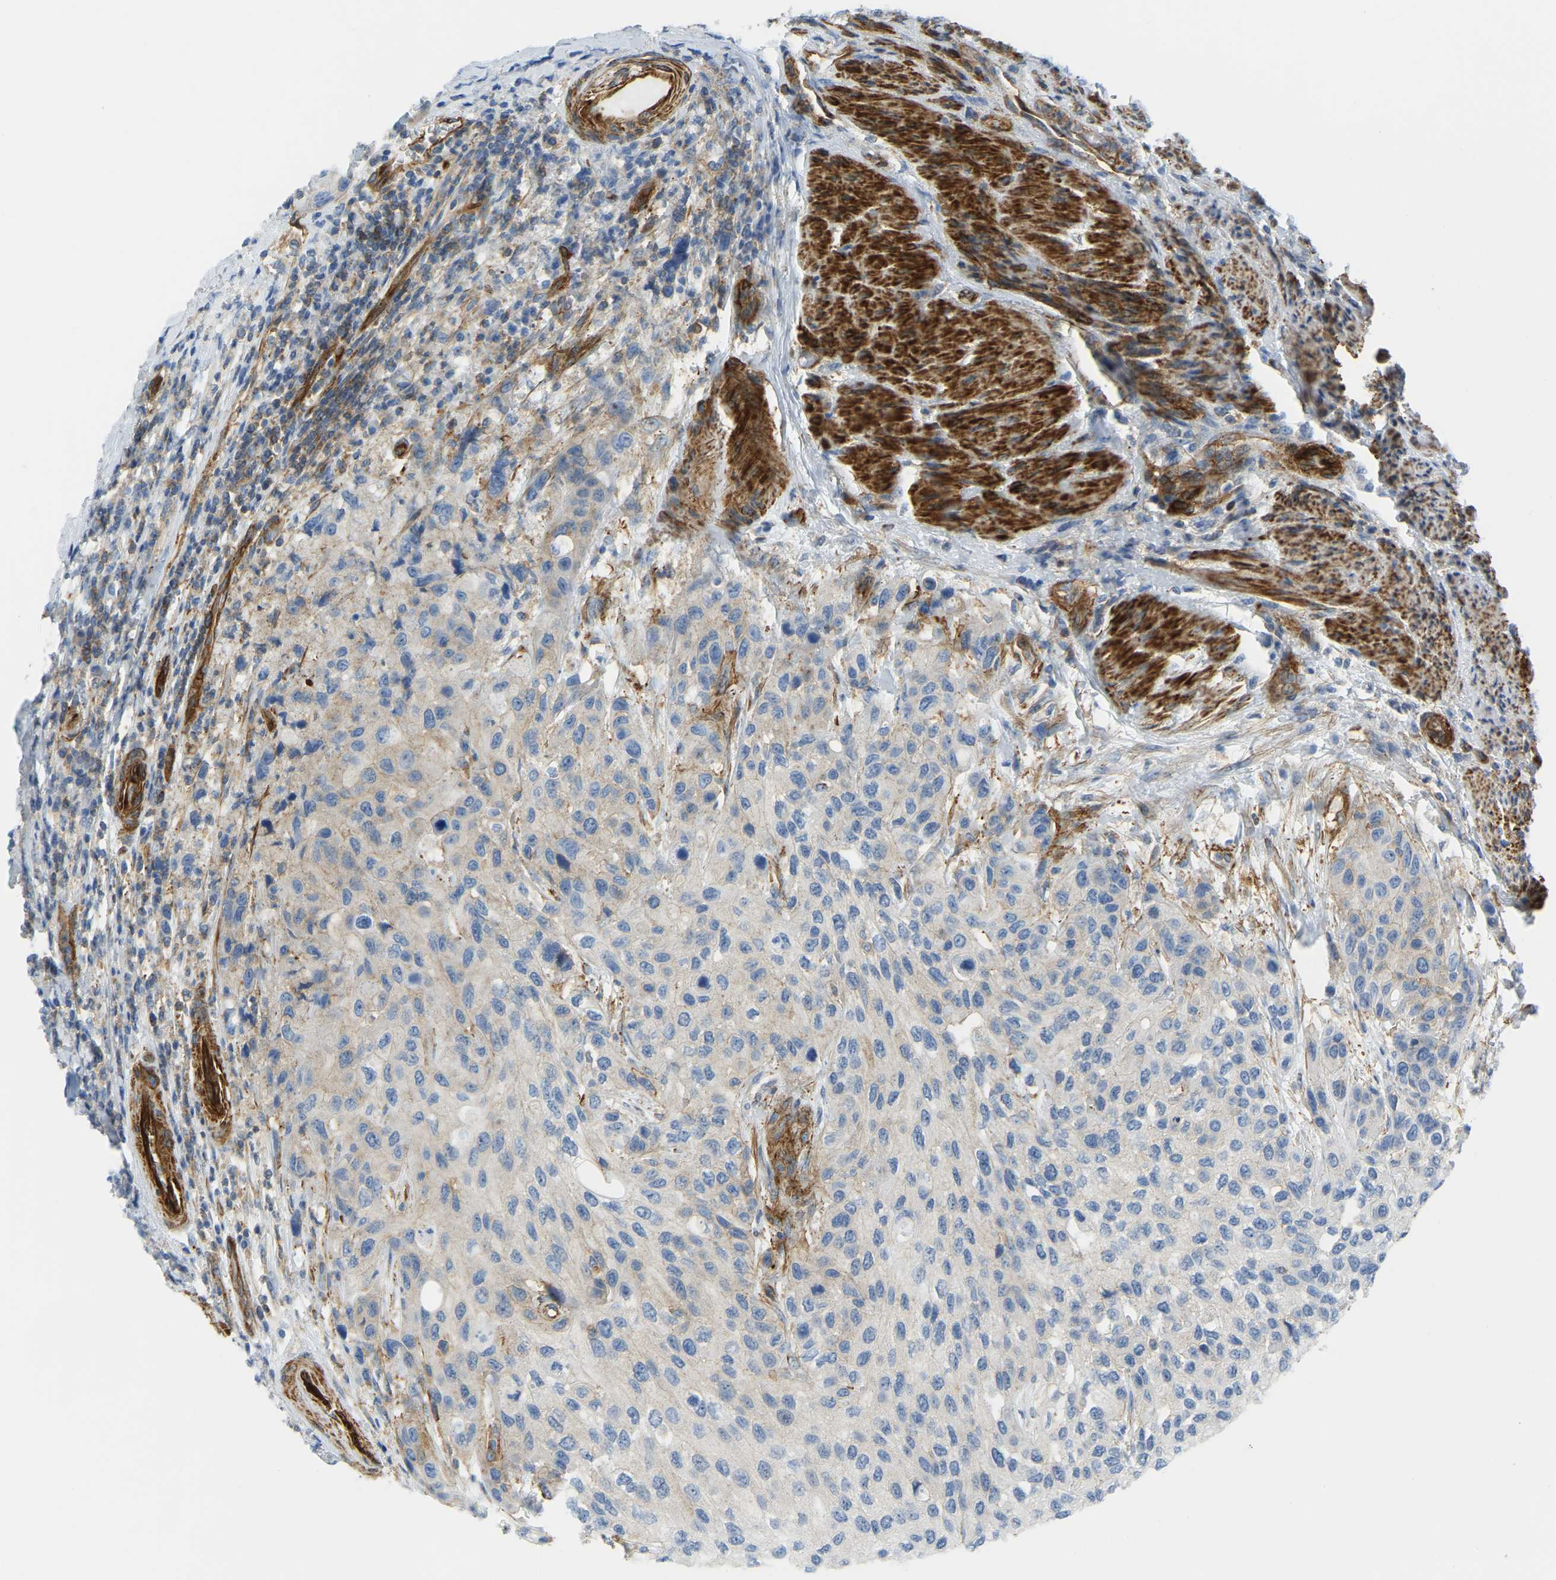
{"staining": {"intensity": "weak", "quantity": "<25%", "location": "cytoplasmic/membranous"}, "tissue": "urothelial cancer", "cell_type": "Tumor cells", "image_type": "cancer", "snomed": [{"axis": "morphology", "description": "Urothelial carcinoma, High grade"}, {"axis": "topography", "description": "Urinary bladder"}], "caption": "This is an immunohistochemistry (IHC) histopathology image of human high-grade urothelial carcinoma. There is no positivity in tumor cells.", "gene": "MYL3", "patient": {"sex": "female", "age": 56}}